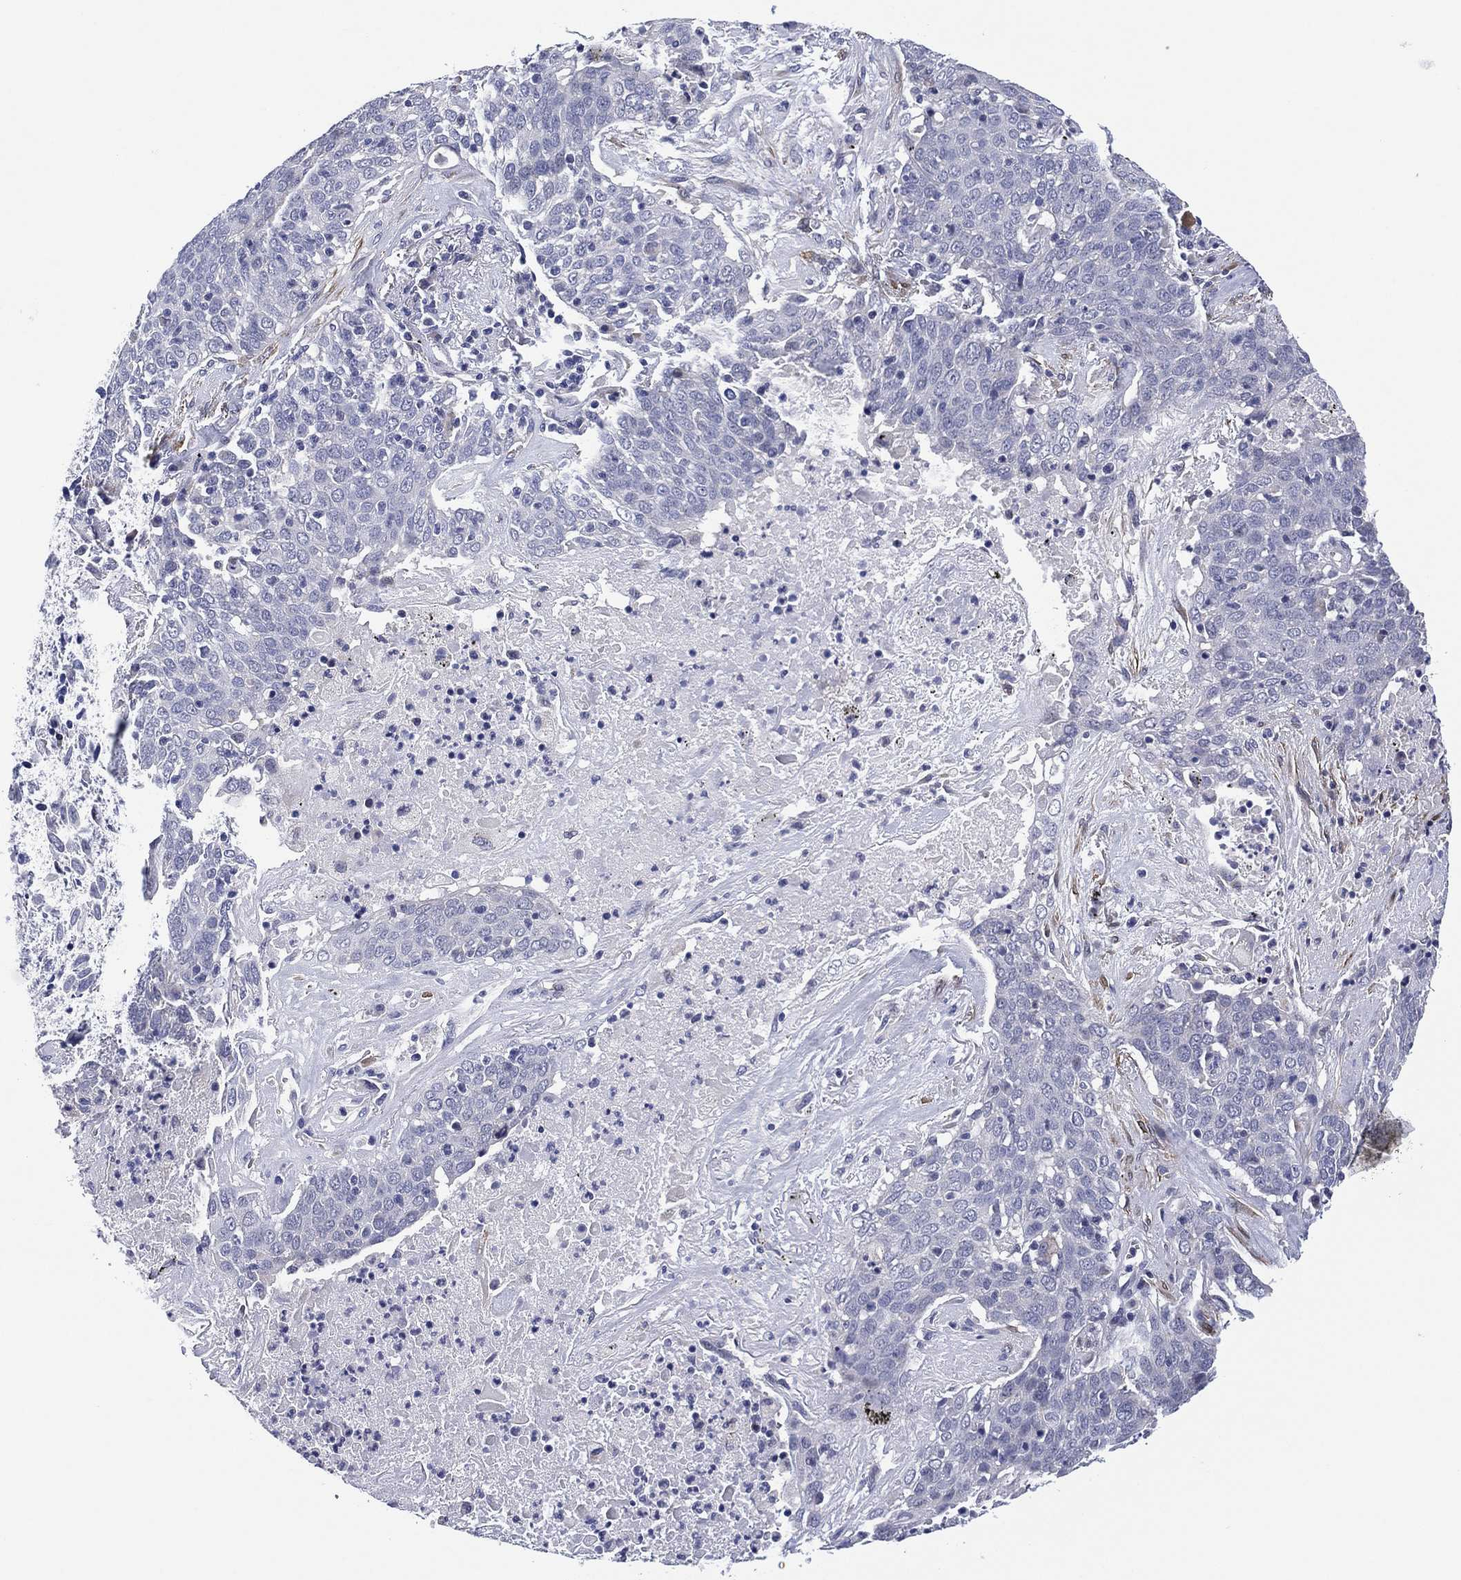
{"staining": {"intensity": "negative", "quantity": "none", "location": "none"}, "tissue": "lung cancer", "cell_type": "Tumor cells", "image_type": "cancer", "snomed": [{"axis": "morphology", "description": "Squamous cell carcinoma, NOS"}, {"axis": "topography", "description": "Lung"}], "caption": "Tumor cells are negative for brown protein staining in lung cancer.", "gene": "CLIP3", "patient": {"sex": "male", "age": 82}}